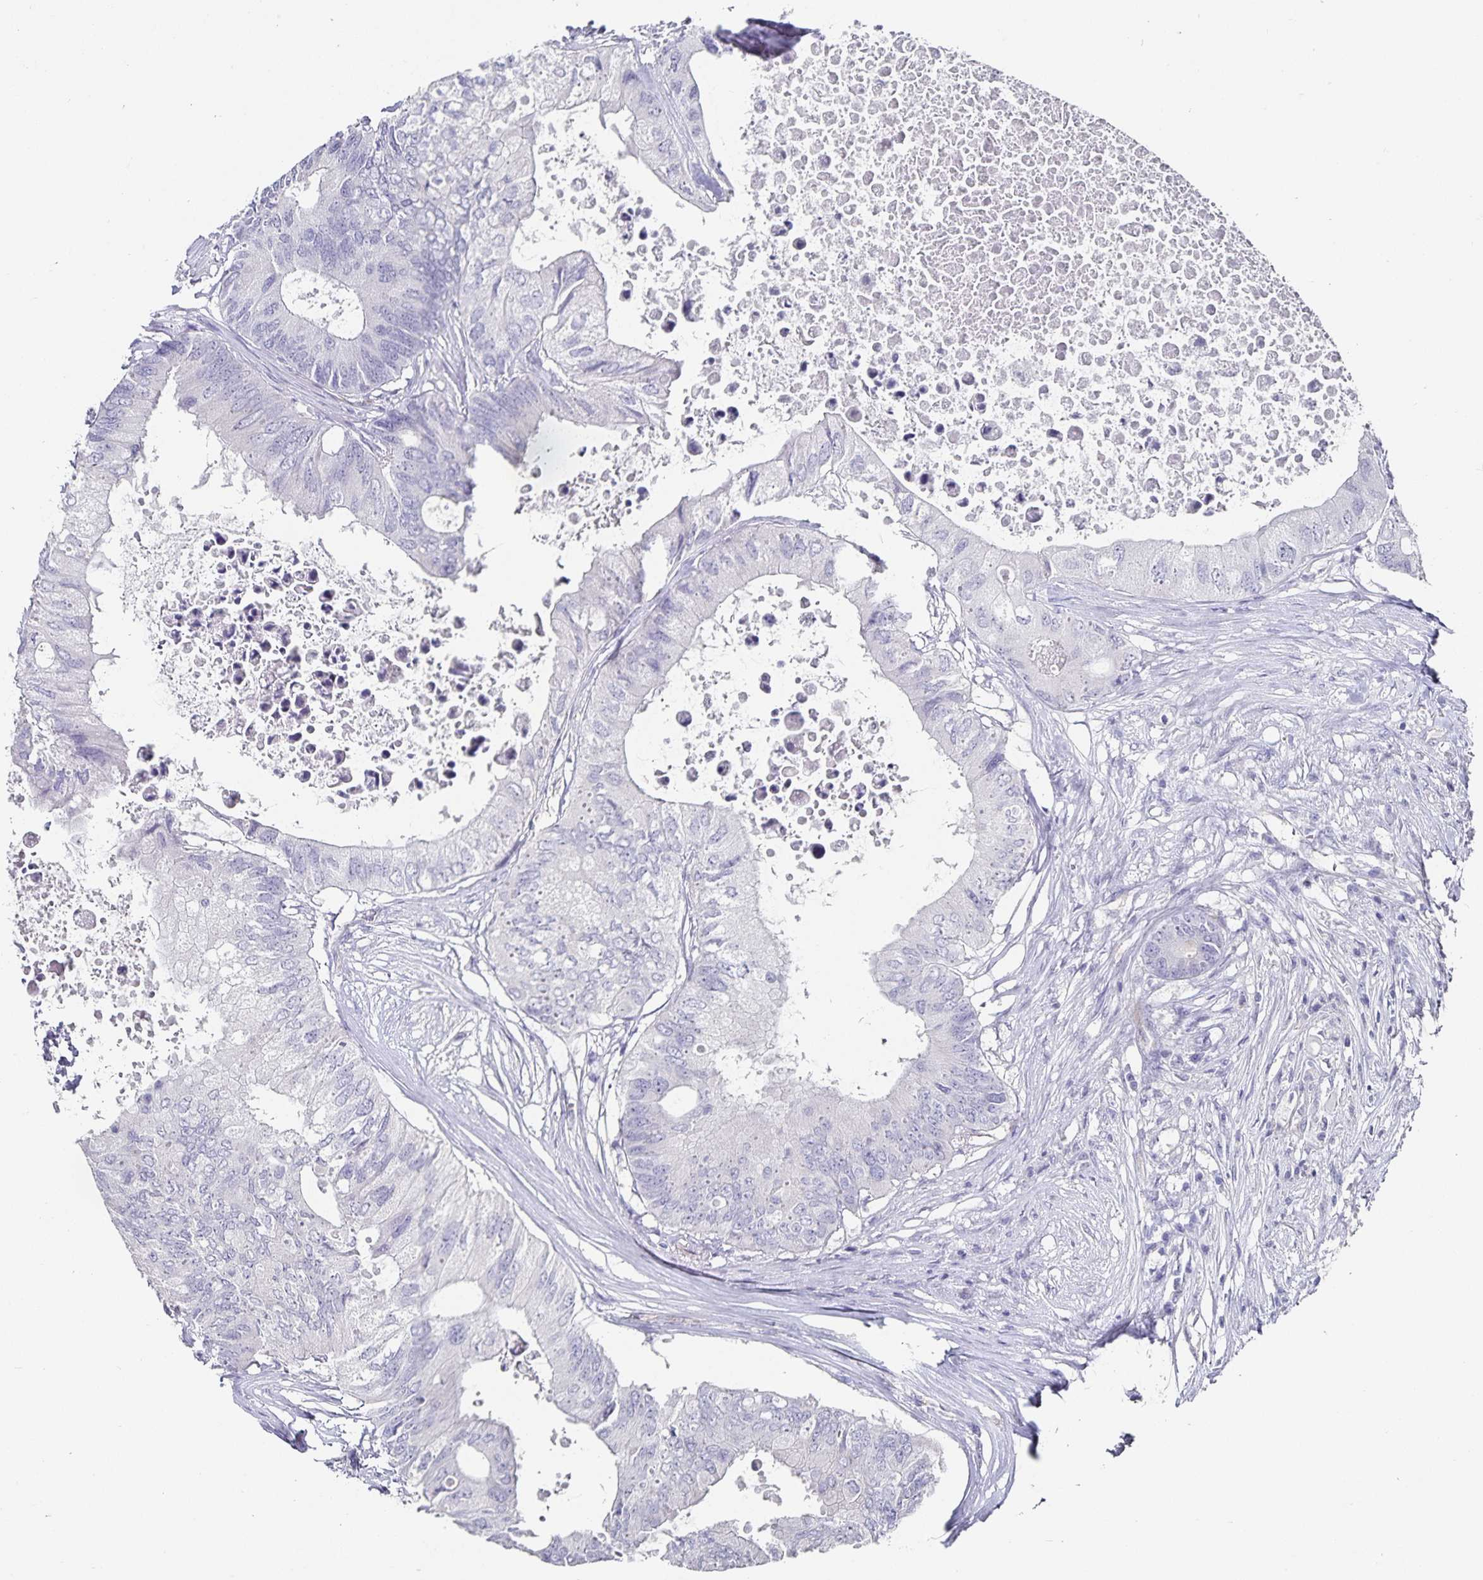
{"staining": {"intensity": "negative", "quantity": "none", "location": "none"}, "tissue": "colorectal cancer", "cell_type": "Tumor cells", "image_type": "cancer", "snomed": [{"axis": "morphology", "description": "Adenocarcinoma, NOS"}, {"axis": "topography", "description": "Colon"}], "caption": "IHC micrograph of neoplastic tissue: colorectal adenocarcinoma stained with DAB (3,3'-diaminobenzidine) displays no significant protein positivity in tumor cells.", "gene": "PODXL", "patient": {"sex": "male", "age": 71}}